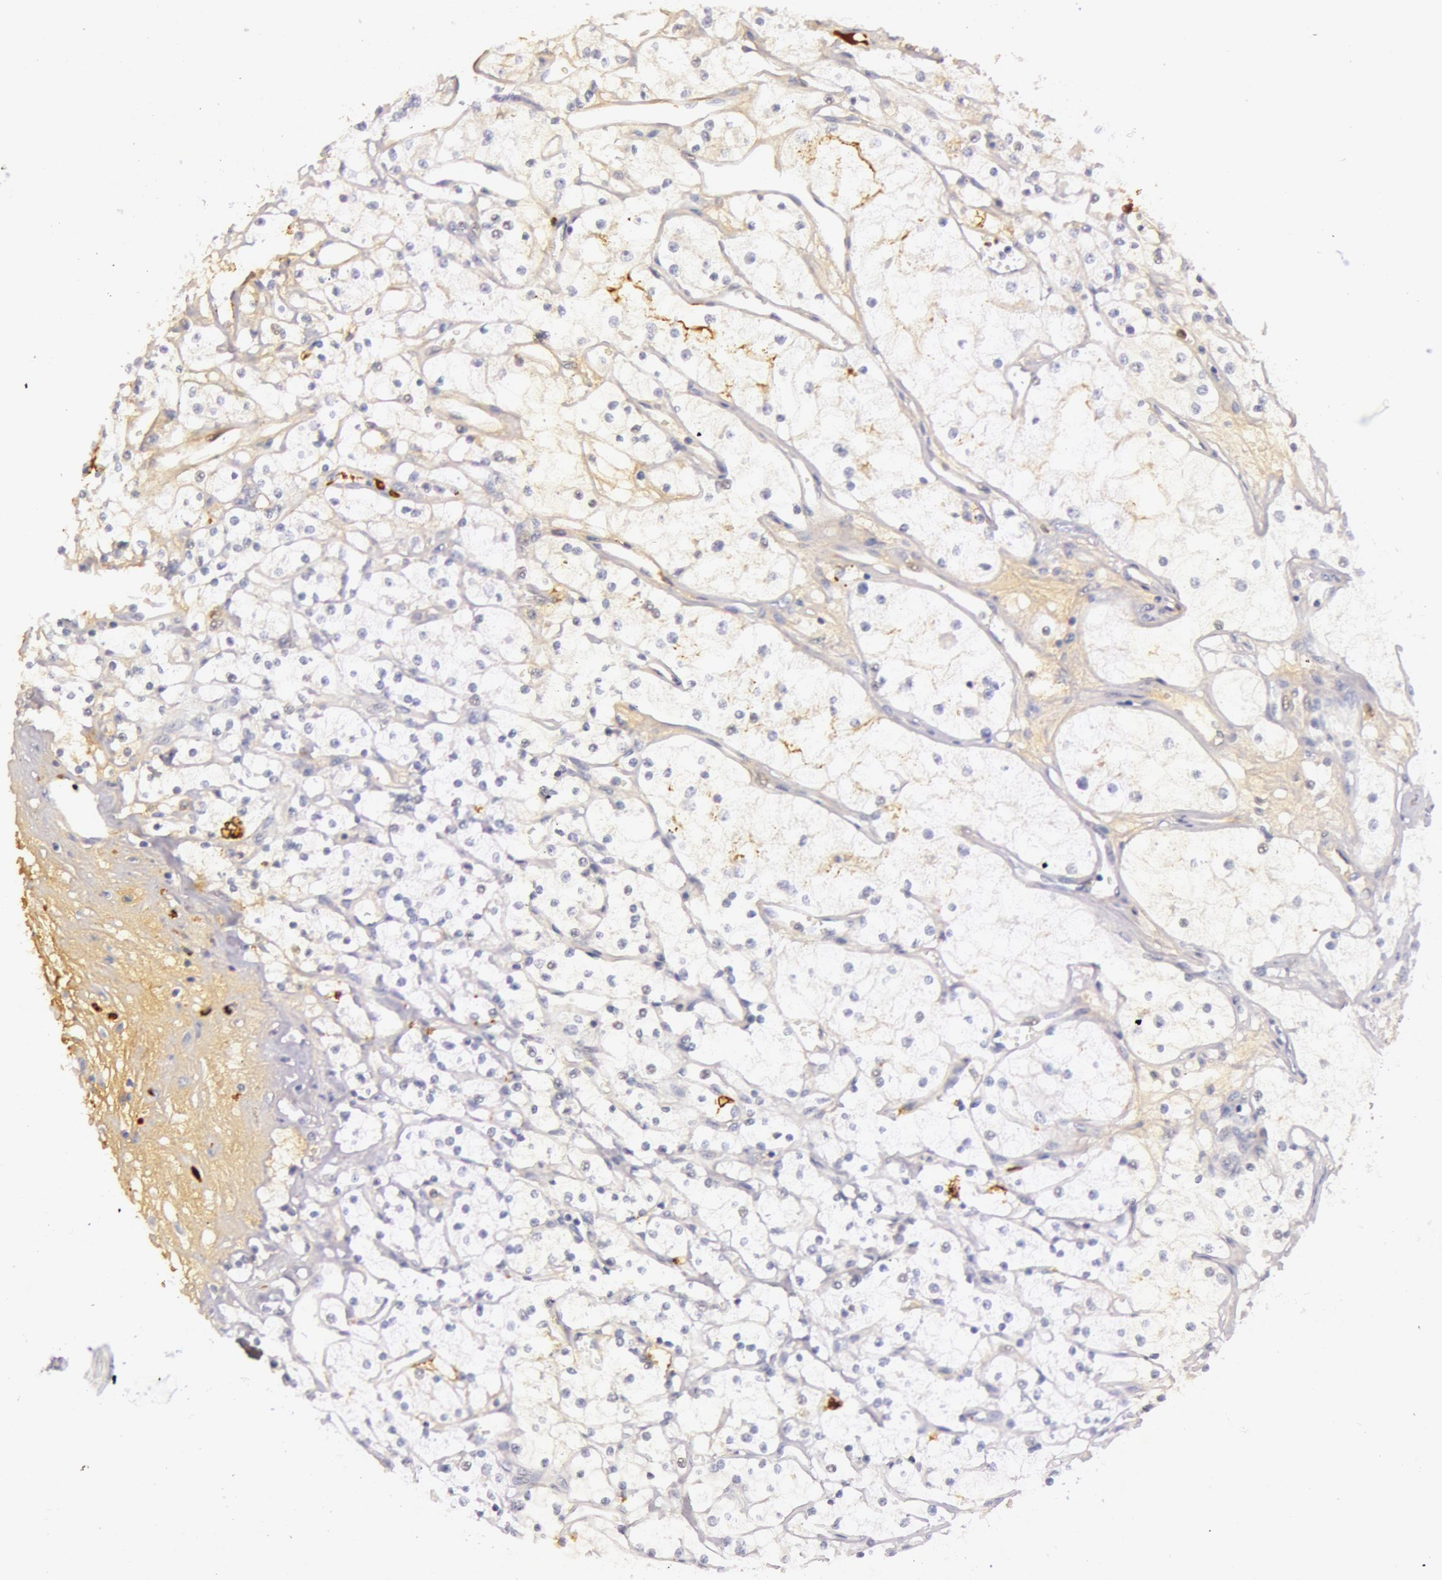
{"staining": {"intensity": "negative", "quantity": "none", "location": "none"}, "tissue": "renal cancer", "cell_type": "Tumor cells", "image_type": "cancer", "snomed": [{"axis": "morphology", "description": "Adenocarcinoma, NOS"}, {"axis": "topography", "description": "Kidney"}], "caption": "DAB immunohistochemical staining of renal adenocarcinoma shows no significant staining in tumor cells.", "gene": "C4BPA", "patient": {"sex": "male", "age": 61}}